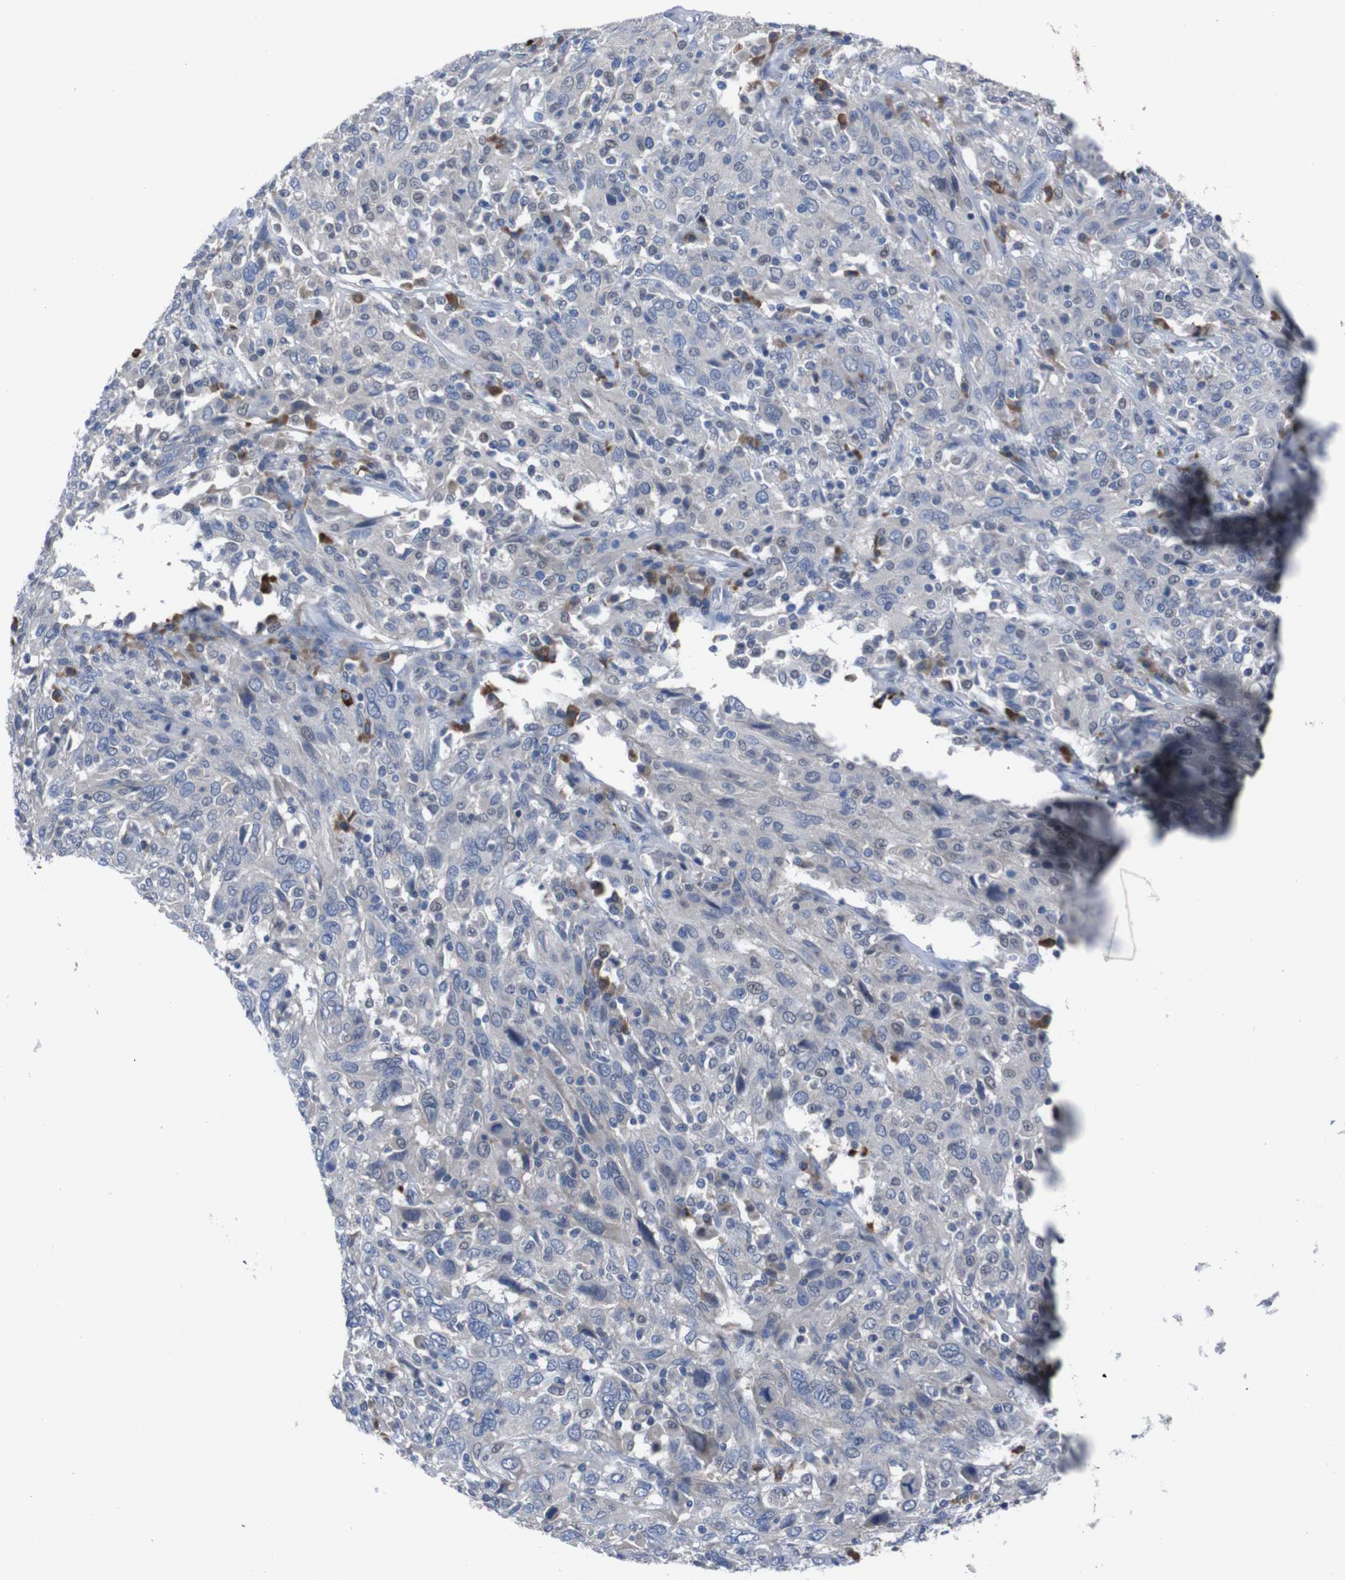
{"staining": {"intensity": "negative", "quantity": "none", "location": "none"}, "tissue": "cervical cancer", "cell_type": "Tumor cells", "image_type": "cancer", "snomed": [{"axis": "morphology", "description": "Squamous cell carcinoma, NOS"}, {"axis": "topography", "description": "Cervix"}], "caption": "IHC photomicrograph of cervical cancer (squamous cell carcinoma) stained for a protein (brown), which demonstrates no staining in tumor cells.", "gene": "SEMA4B", "patient": {"sex": "female", "age": 46}}